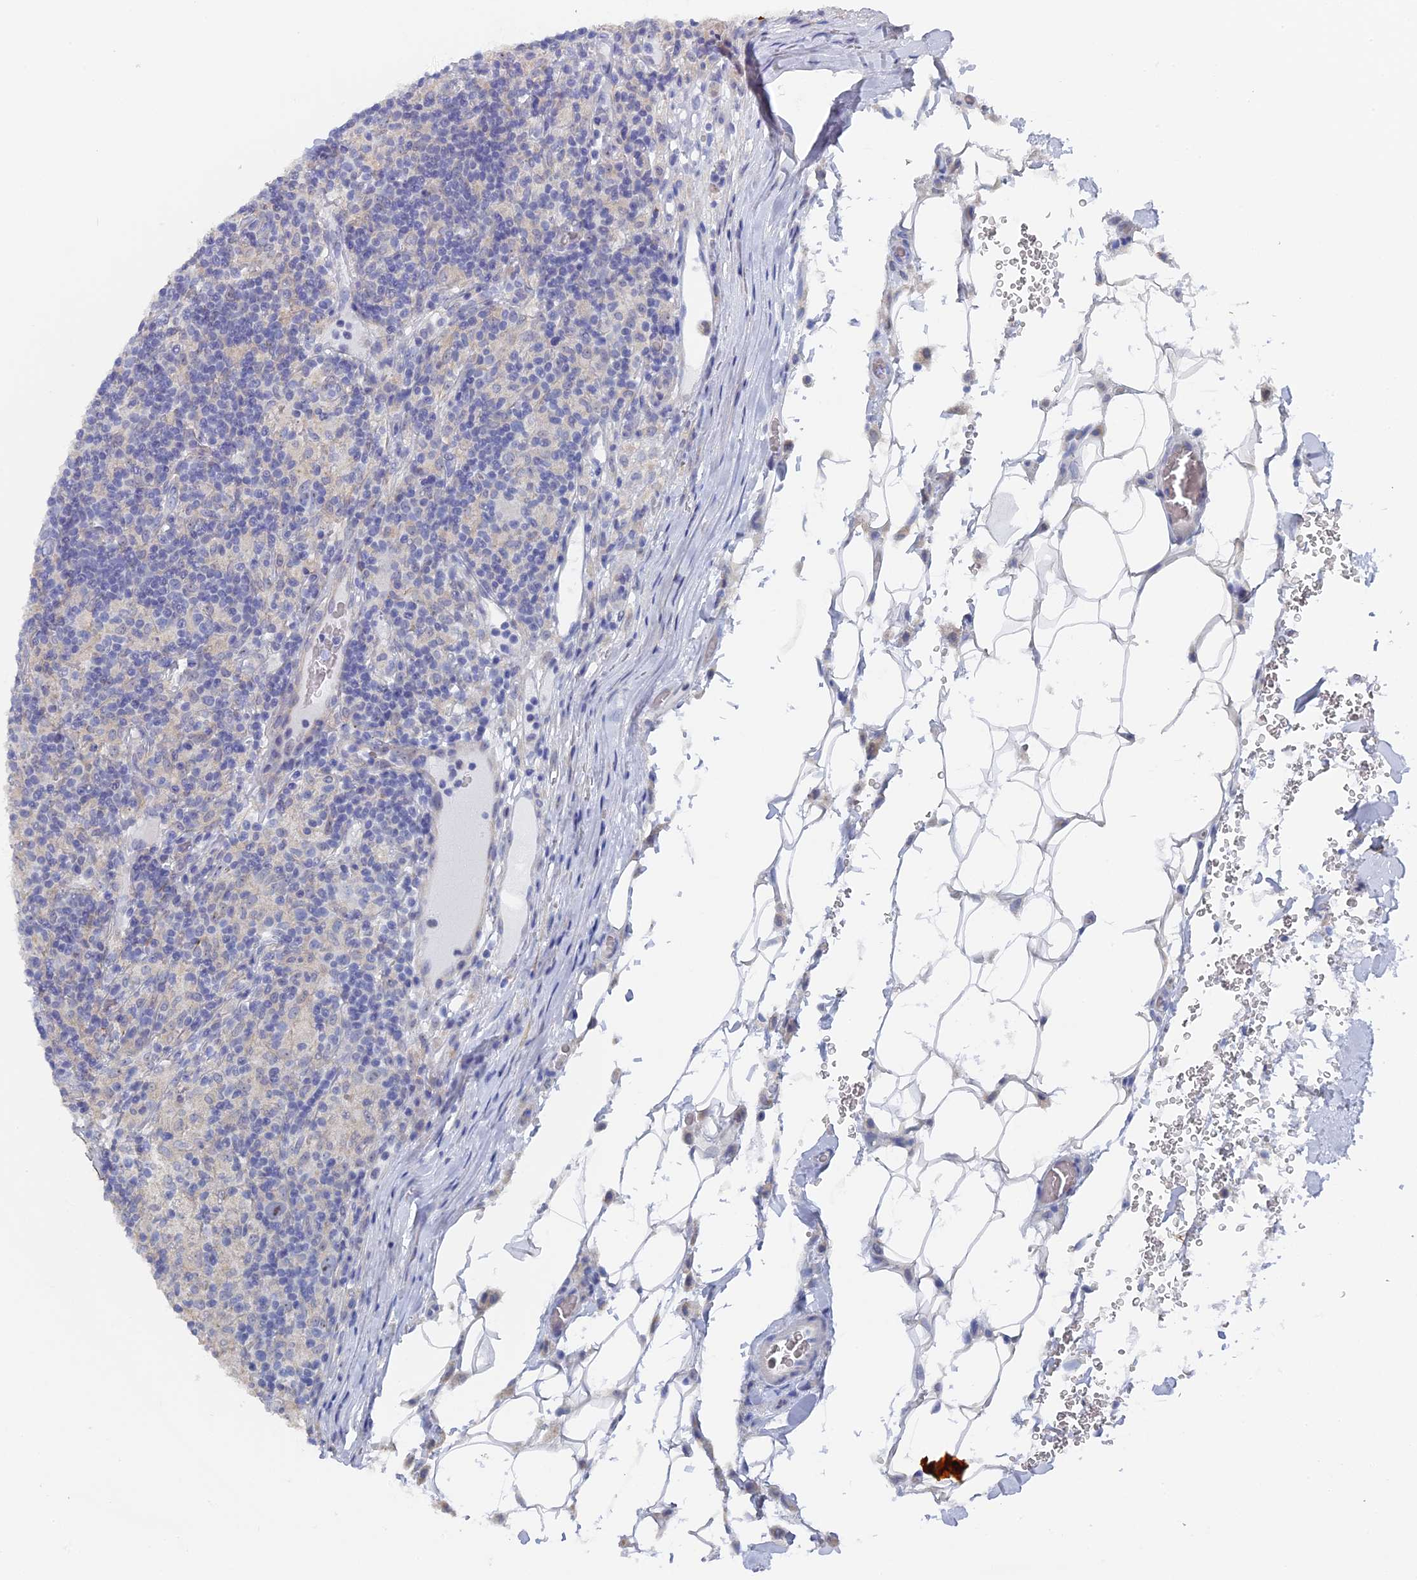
{"staining": {"intensity": "negative", "quantity": "none", "location": "none"}, "tissue": "lymphoma", "cell_type": "Tumor cells", "image_type": "cancer", "snomed": [{"axis": "morphology", "description": "Hodgkin's disease, NOS"}, {"axis": "topography", "description": "Lymph node"}], "caption": "The histopathology image displays no staining of tumor cells in Hodgkin's disease.", "gene": "SRFBP1", "patient": {"sex": "male", "age": 70}}